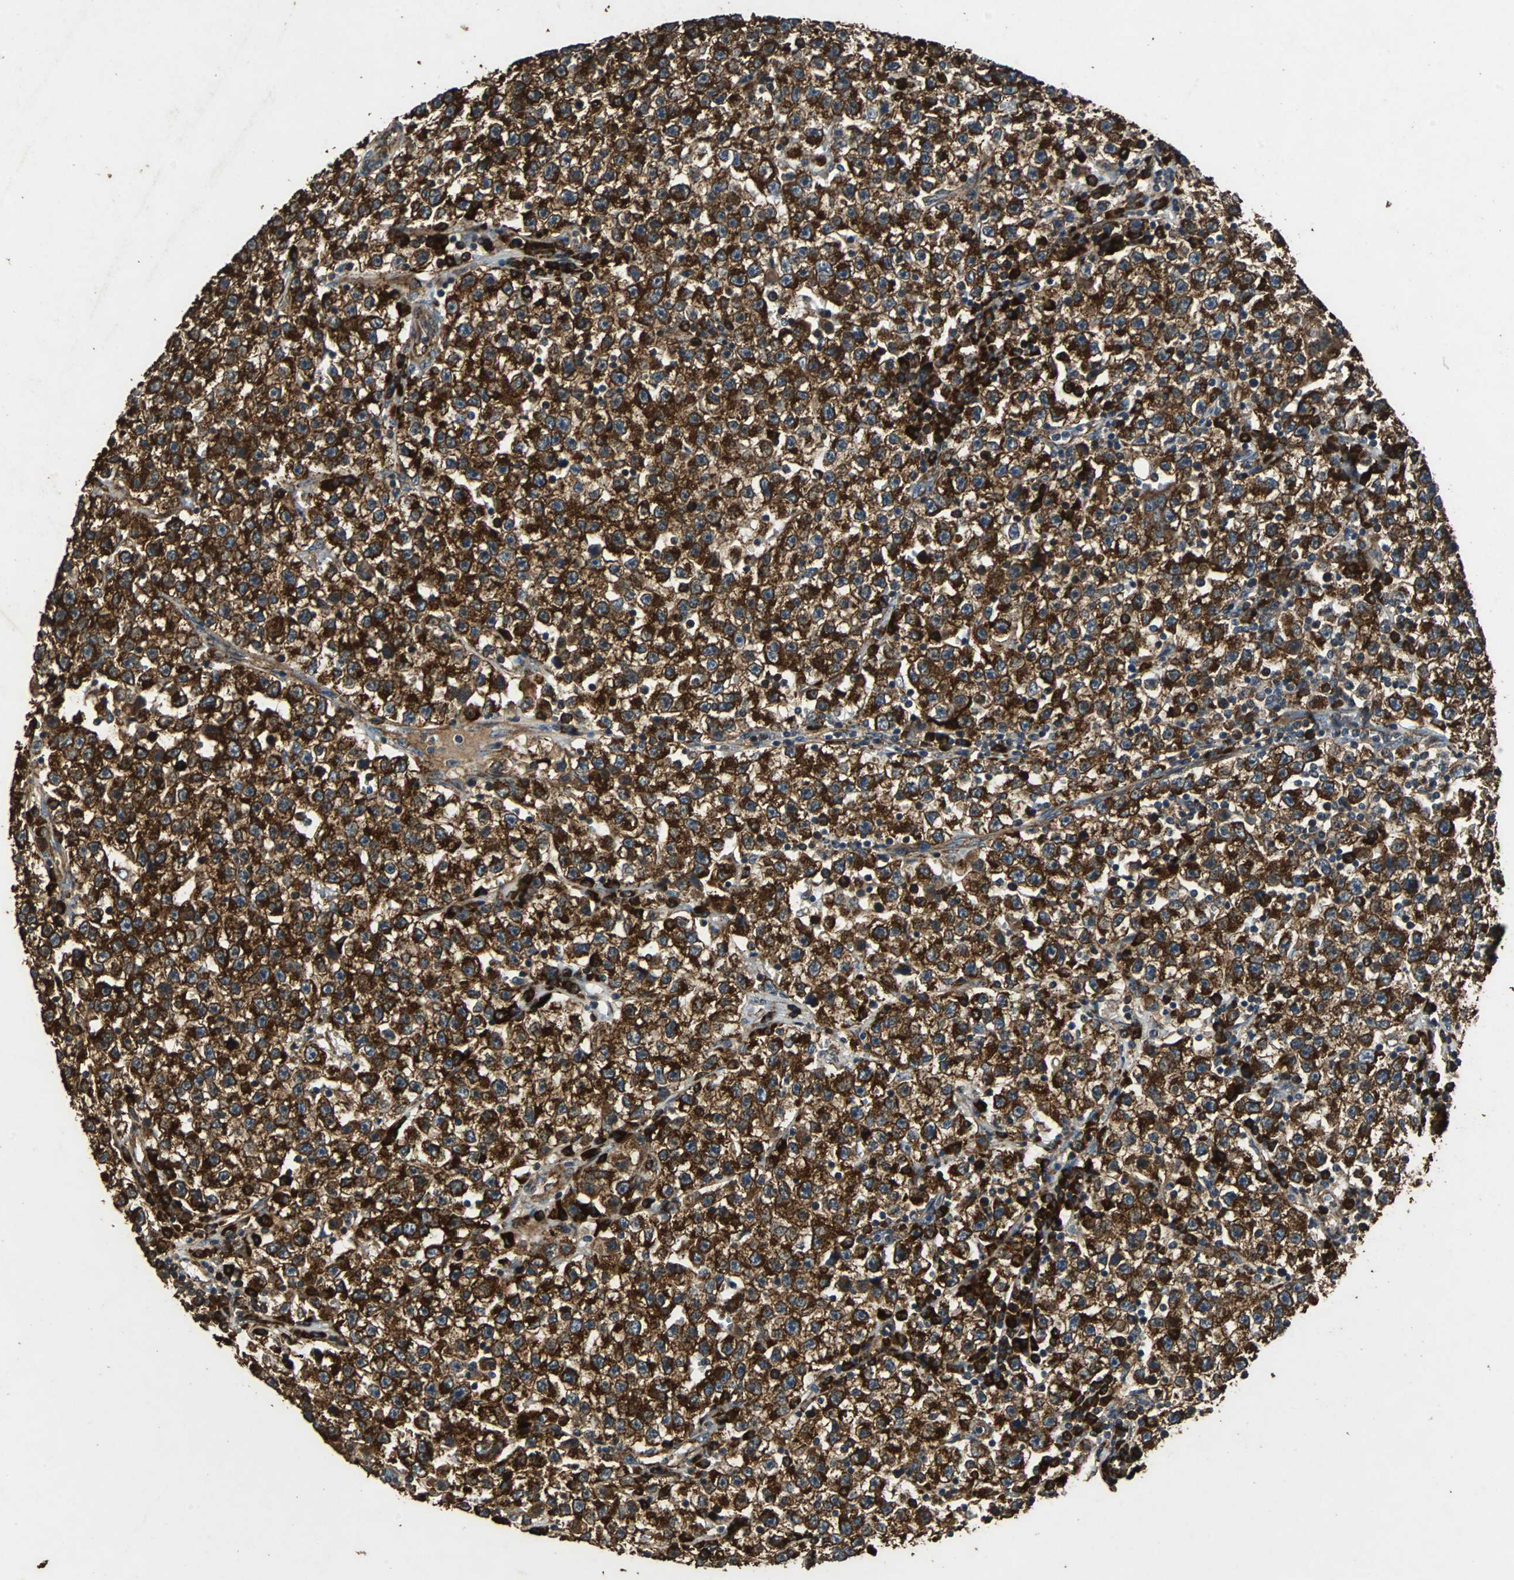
{"staining": {"intensity": "strong", "quantity": ">75%", "location": "cytoplasmic/membranous"}, "tissue": "testis cancer", "cell_type": "Tumor cells", "image_type": "cancer", "snomed": [{"axis": "morphology", "description": "Seminoma, NOS"}, {"axis": "topography", "description": "Testis"}], "caption": "DAB (3,3'-diaminobenzidine) immunohistochemical staining of testis cancer (seminoma) exhibits strong cytoplasmic/membranous protein positivity in approximately >75% of tumor cells.", "gene": "NAA10", "patient": {"sex": "male", "age": 22}}